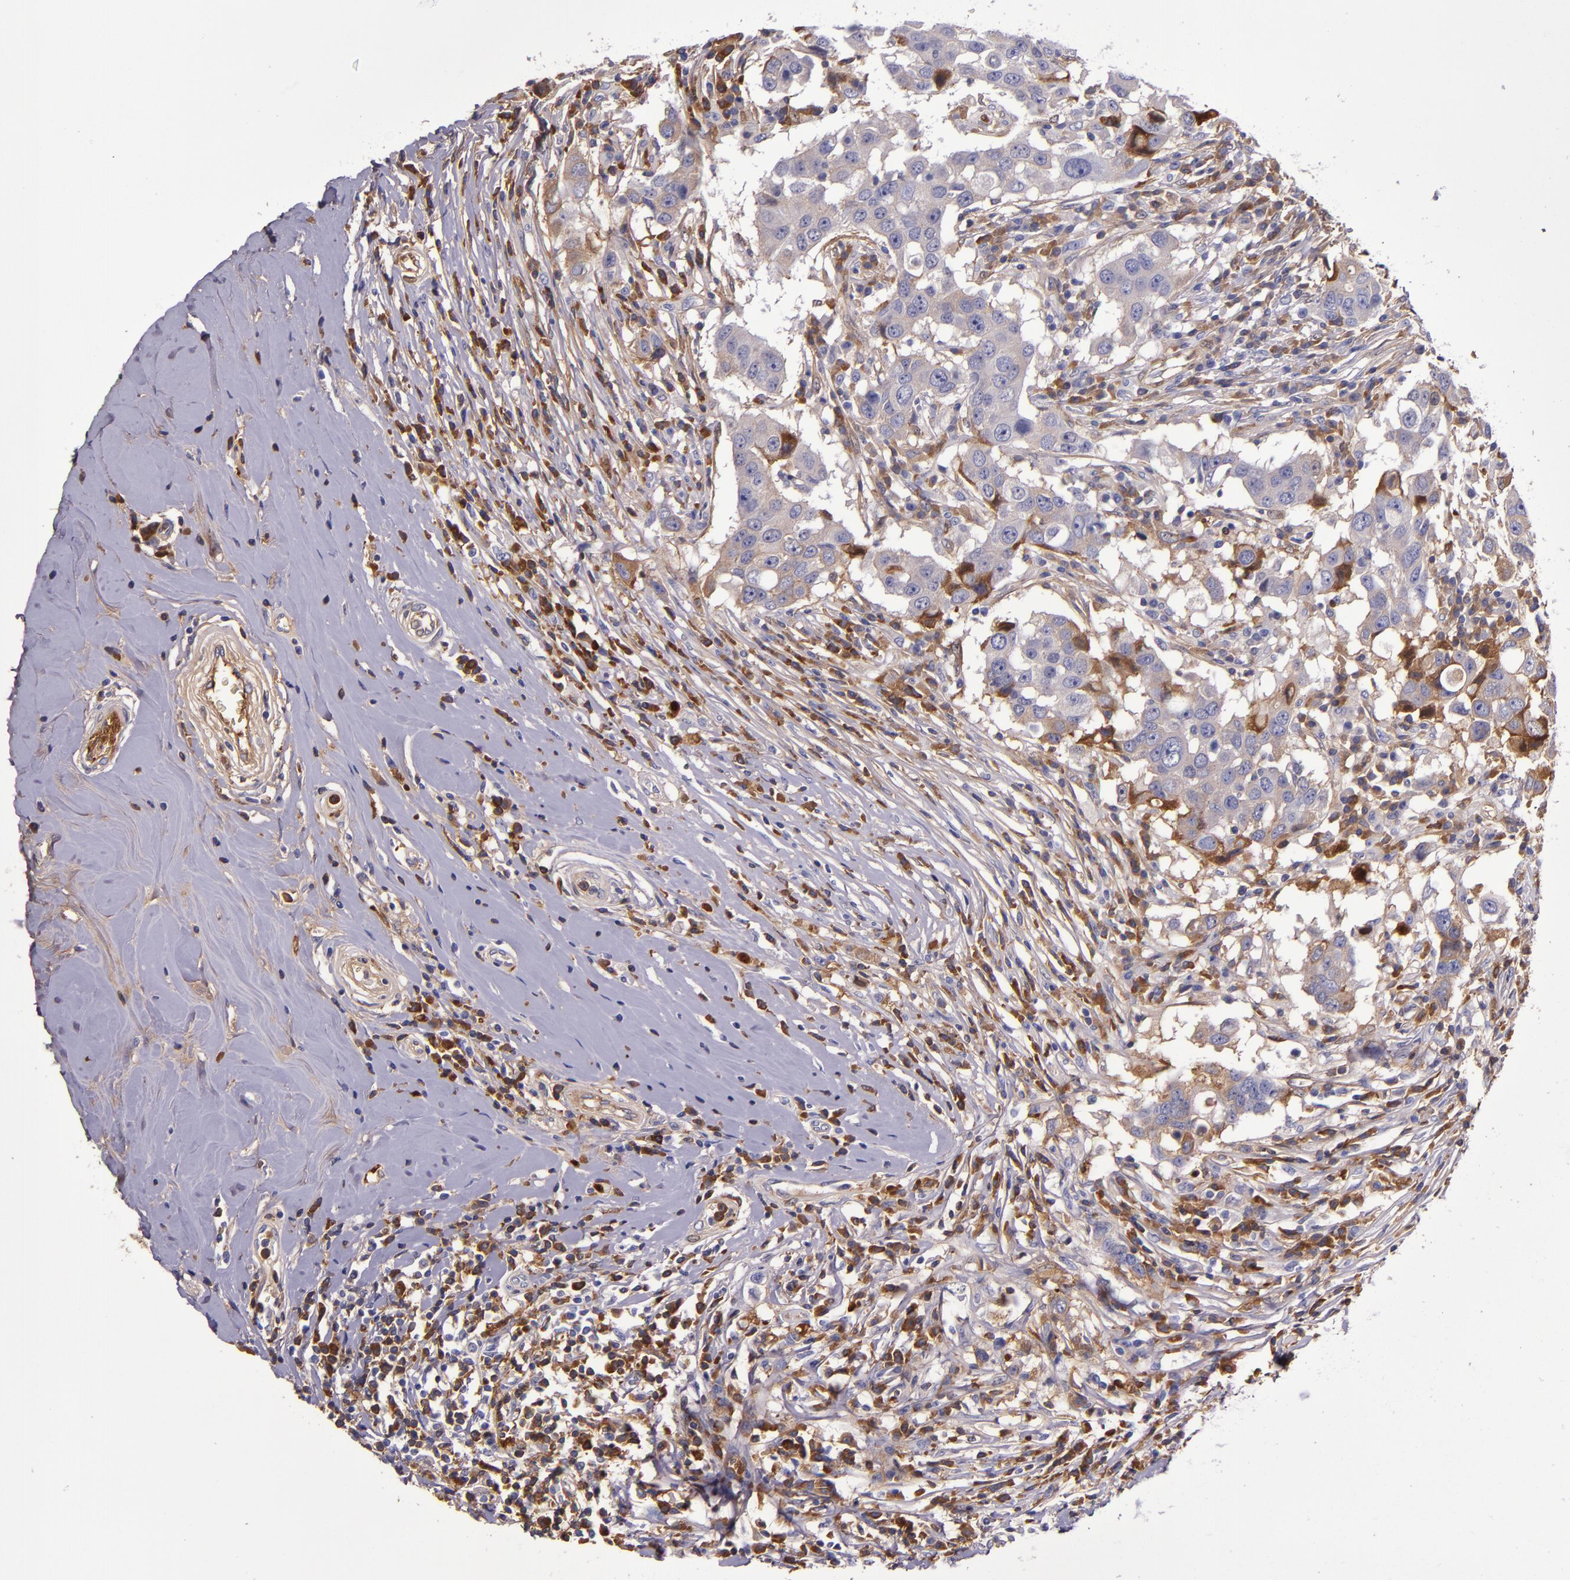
{"staining": {"intensity": "weak", "quantity": "<25%", "location": "cytoplasmic/membranous"}, "tissue": "breast cancer", "cell_type": "Tumor cells", "image_type": "cancer", "snomed": [{"axis": "morphology", "description": "Duct carcinoma"}, {"axis": "topography", "description": "Breast"}], "caption": "Micrograph shows no significant protein staining in tumor cells of breast cancer (intraductal carcinoma).", "gene": "CLEC3B", "patient": {"sex": "female", "age": 27}}